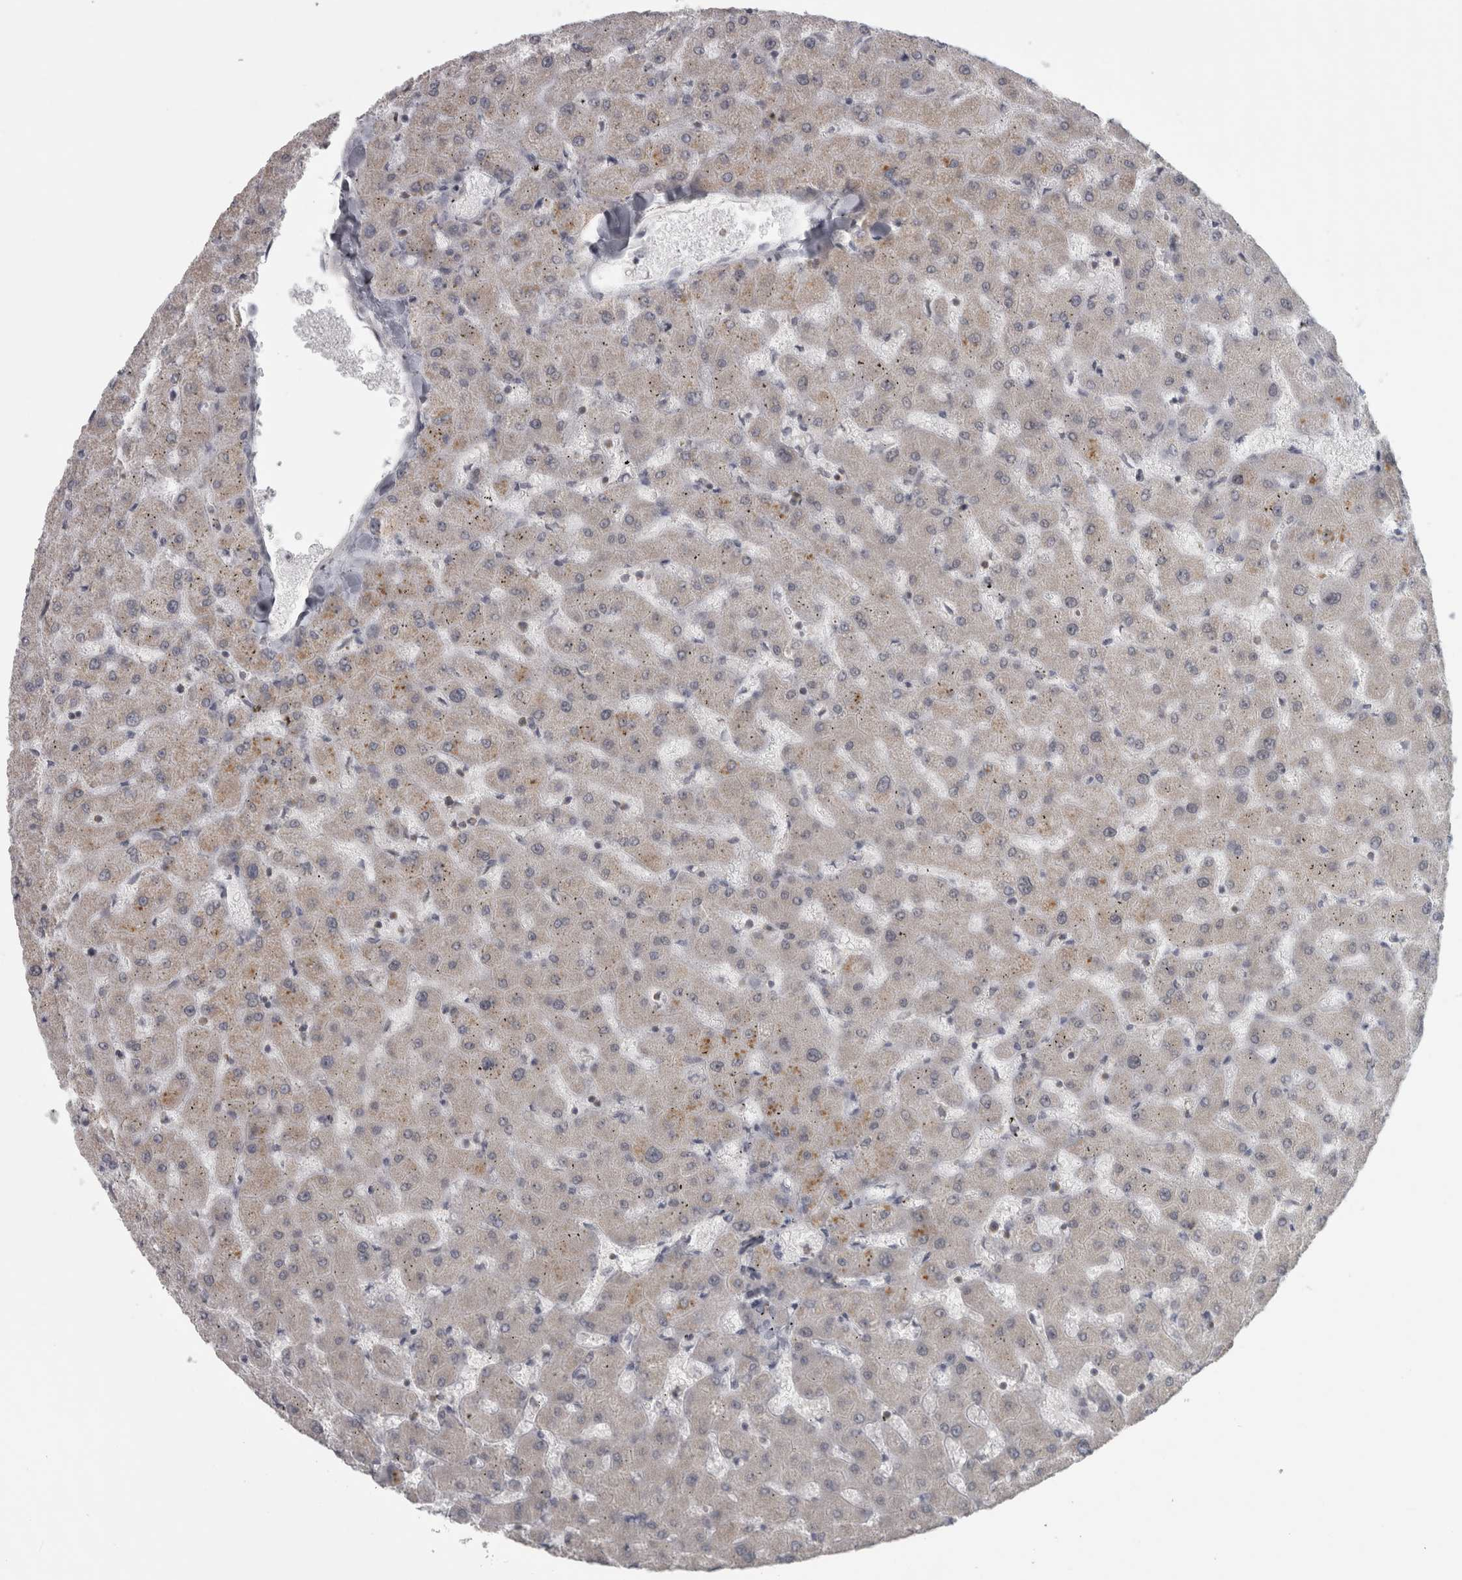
{"staining": {"intensity": "weak", "quantity": "<25%", "location": "cytoplasmic/membranous"}, "tissue": "liver", "cell_type": "Cholangiocytes", "image_type": "normal", "snomed": [{"axis": "morphology", "description": "Normal tissue, NOS"}, {"axis": "topography", "description": "Liver"}], "caption": "The immunohistochemistry (IHC) micrograph has no significant staining in cholangiocytes of liver. (DAB IHC visualized using brightfield microscopy, high magnification).", "gene": "PPP1R12B", "patient": {"sex": "female", "age": 63}}